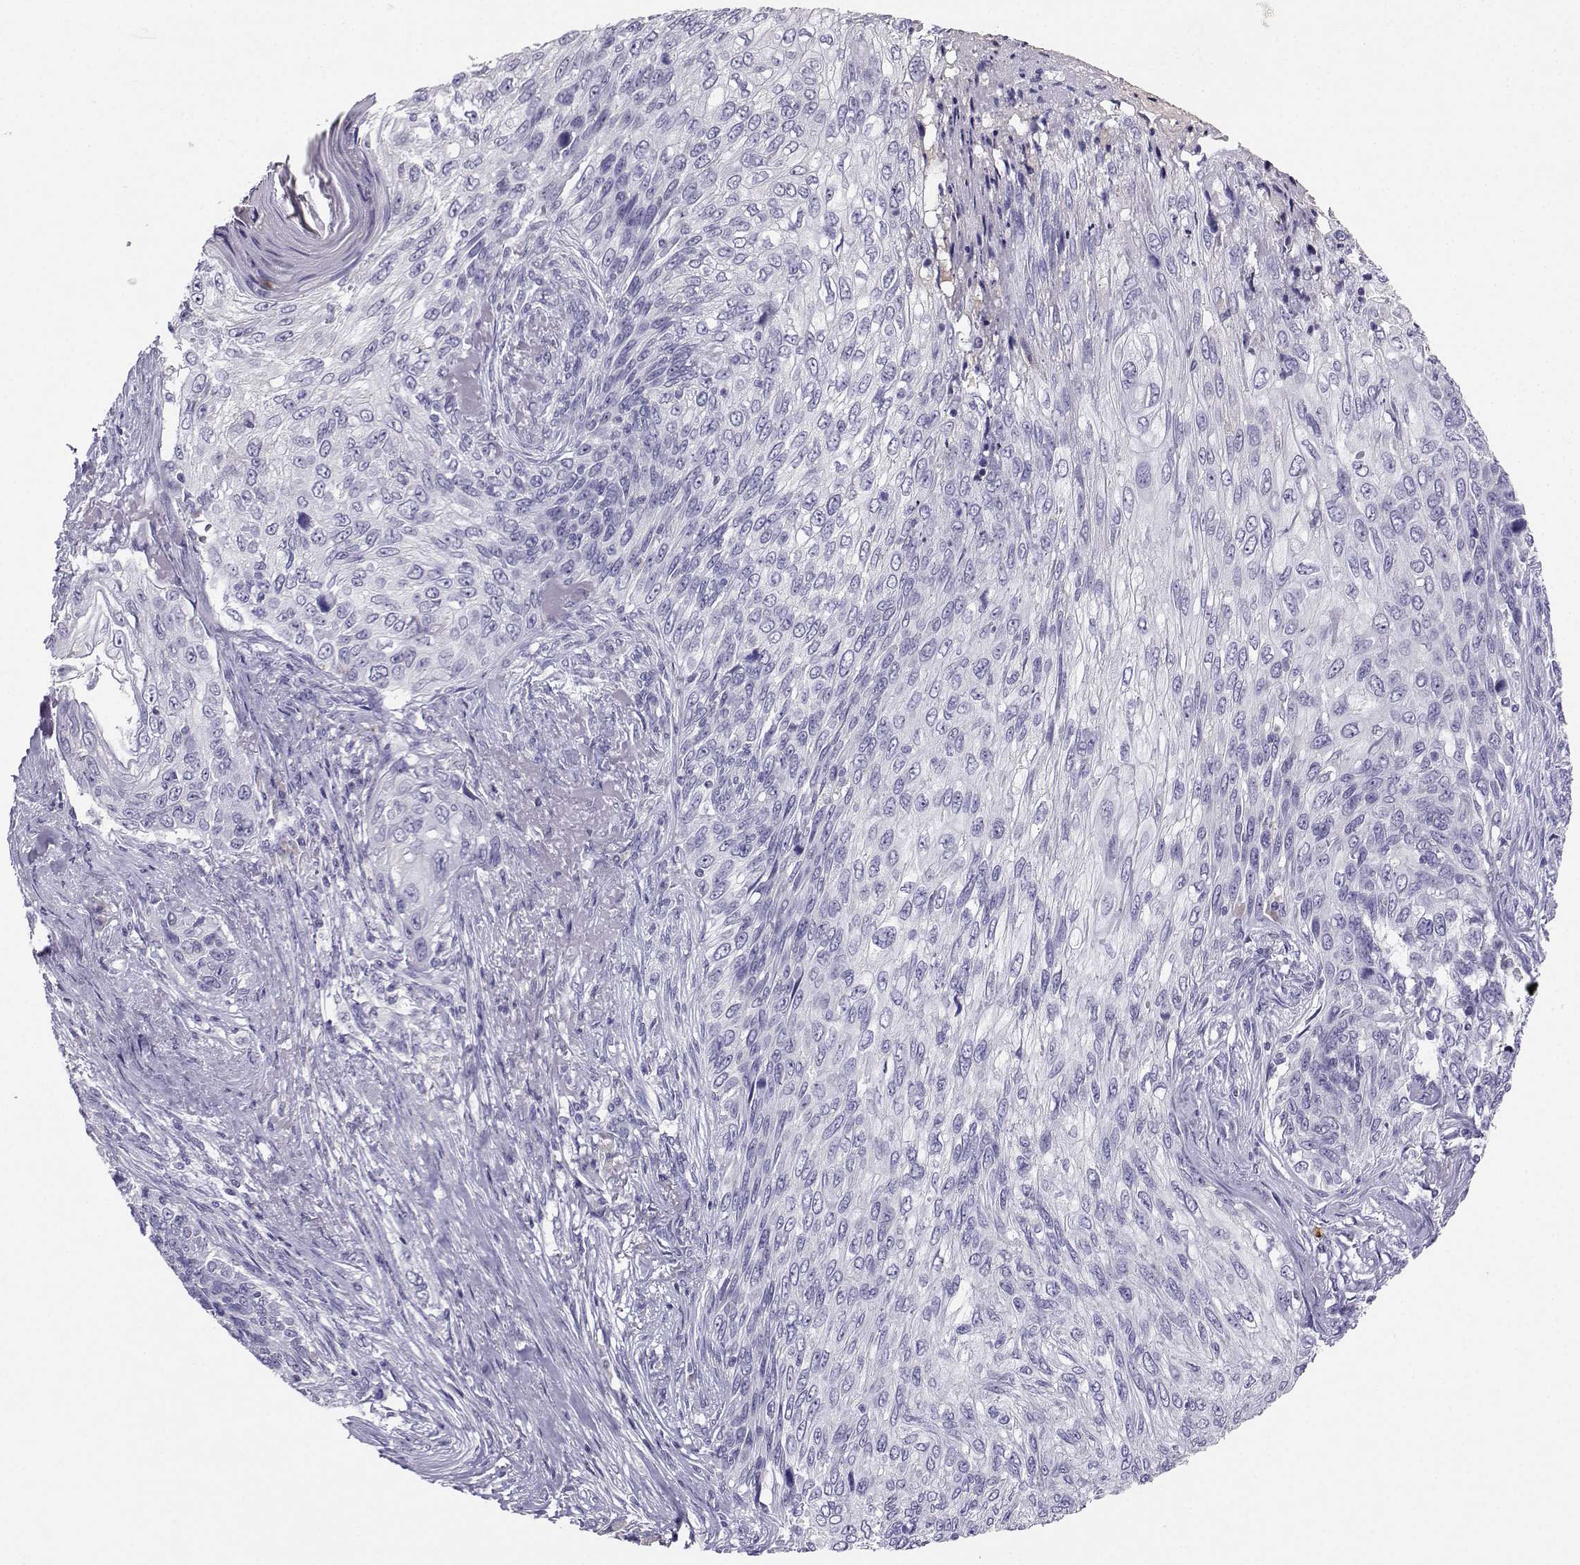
{"staining": {"intensity": "negative", "quantity": "none", "location": "none"}, "tissue": "skin cancer", "cell_type": "Tumor cells", "image_type": "cancer", "snomed": [{"axis": "morphology", "description": "Squamous cell carcinoma, NOS"}, {"axis": "topography", "description": "Skin"}], "caption": "Human skin squamous cell carcinoma stained for a protein using immunohistochemistry shows no expression in tumor cells.", "gene": "GRIK4", "patient": {"sex": "male", "age": 92}}